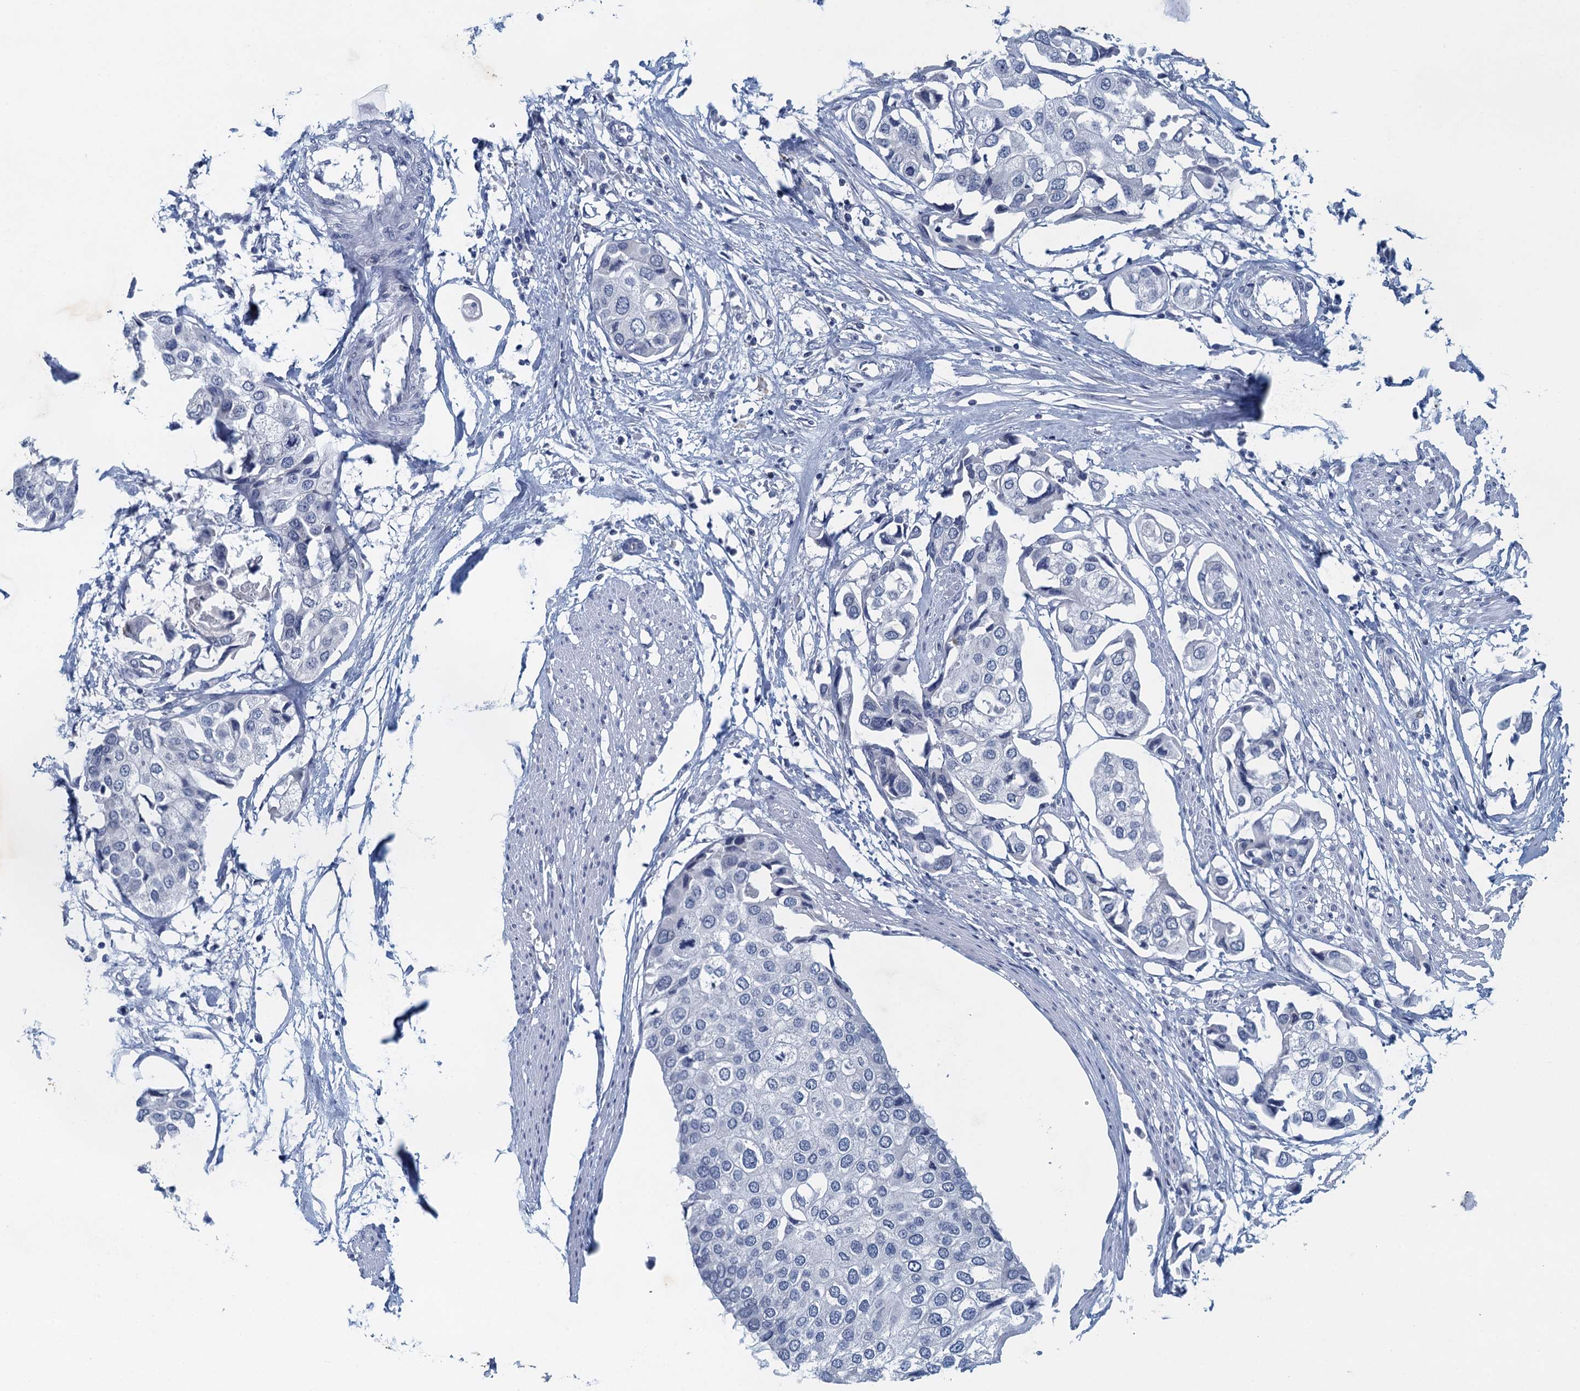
{"staining": {"intensity": "negative", "quantity": "none", "location": "none"}, "tissue": "urothelial cancer", "cell_type": "Tumor cells", "image_type": "cancer", "snomed": [{"axis": "morphology", "description": "Urothelial carcinoma, High grade"}, {"axis": "topography", "description": "Urinary bladder"}], "caption": "High magnification brightfield microscopy of urothelial cancer stained with DAB (3,3'-diaminobenzidine) (brown) and counterstained with hematoxylin (blue): tumor cells show no significant staining.", "gene": "ENSG00000131152", "patient": {"sex": "male", "age": 64}}